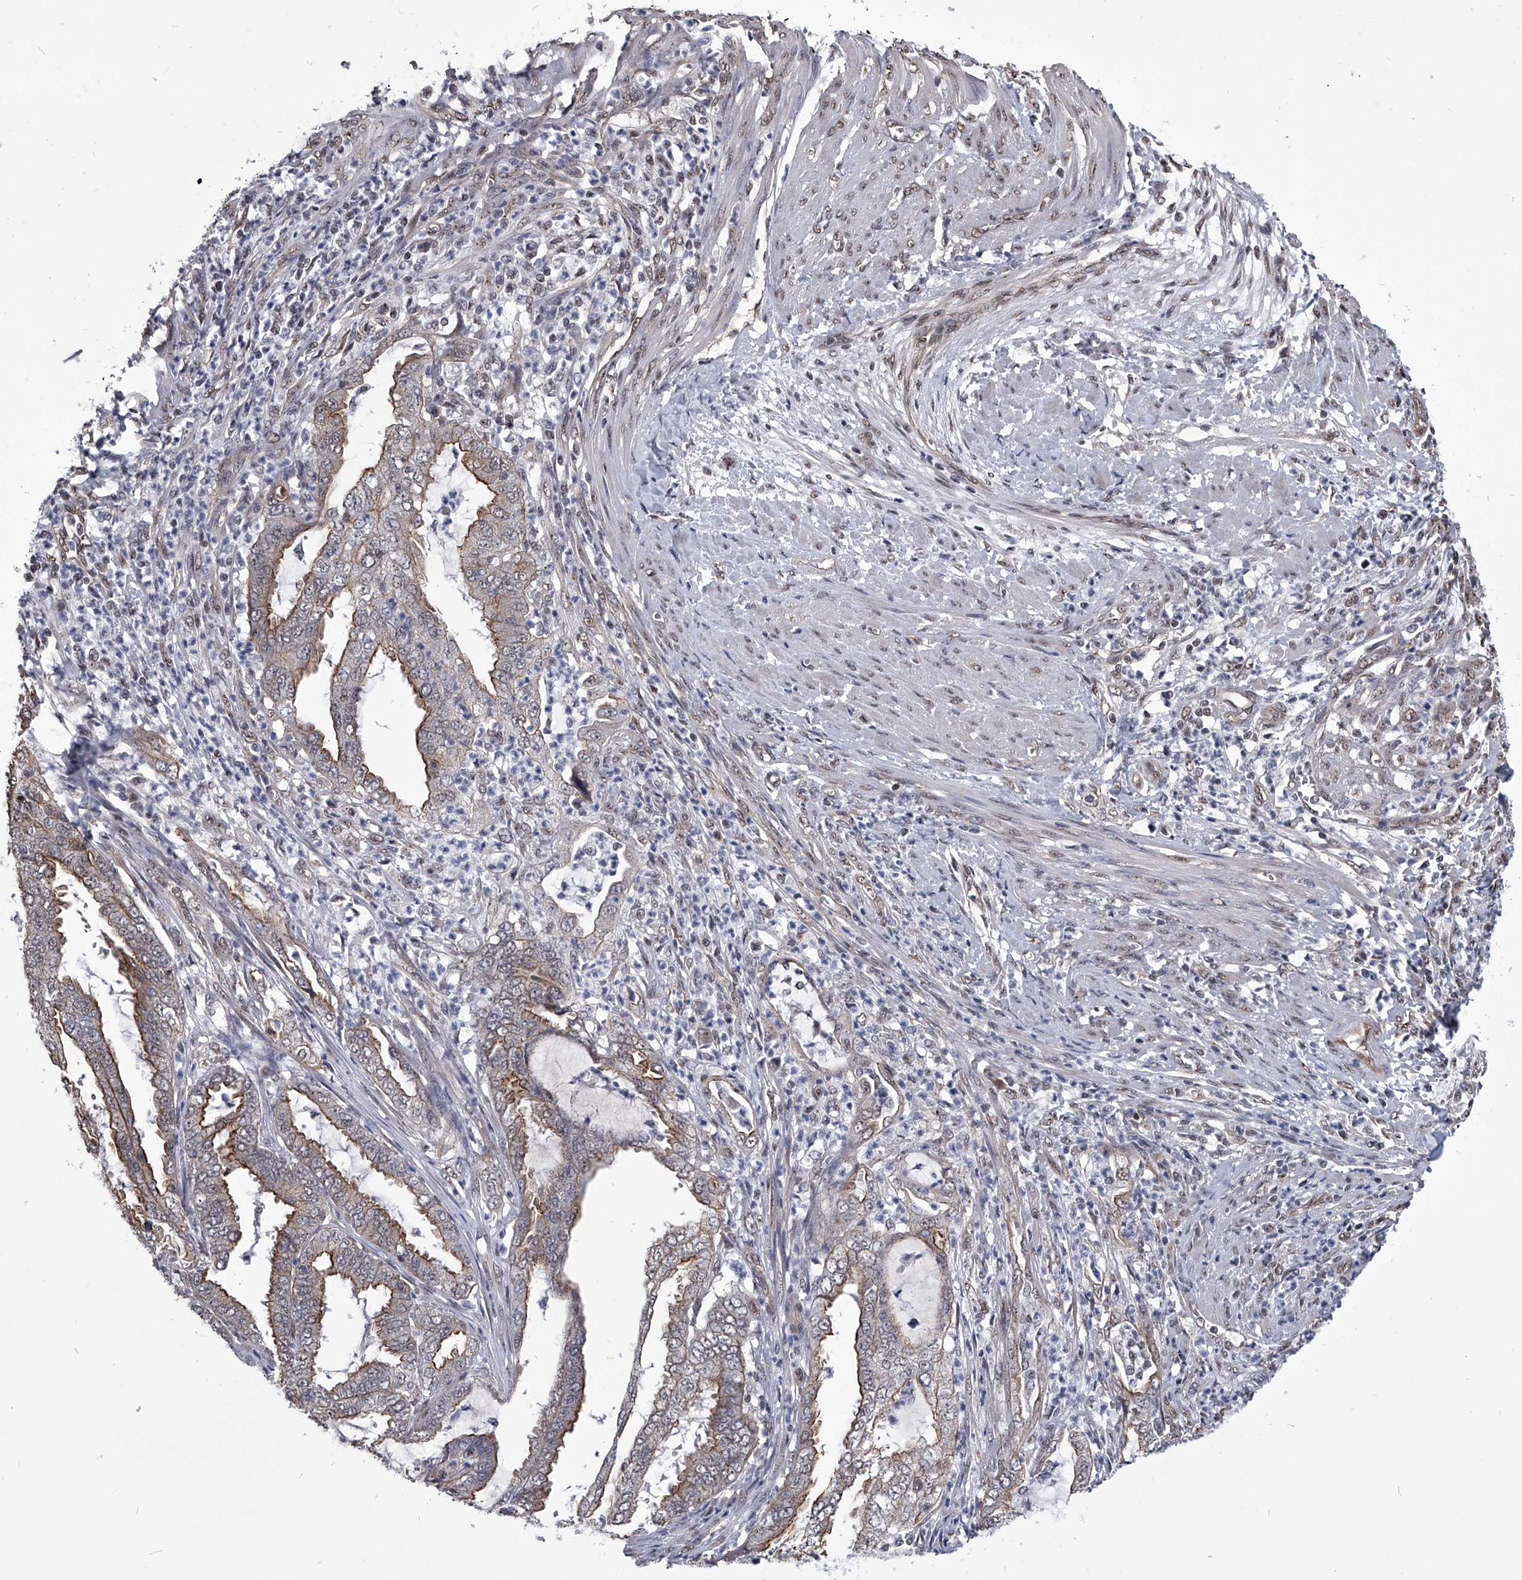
{"staining": {"intensity": "moderate", "quantity": ">75%", "location": "nuclear"}, "tissue": "endometrial cancer", "cell_type": "Tumor cells", "image_type": "cancer", "snomed": [{"axis": "morphology", "description": "Adenocarcinoma, NOS"}, {"axis": "topography", "description": "Endometrium"}], "caption": "This image exhibits adenocarcinoma (endometrial) stained with IHC to label a protein in brown. The nuclear of tumor cells show moderate positivity for the protein. Nuclei are counter-stained blue.", "gene": "ZNF76", "patient": {"sex": "female", "age": 51}}